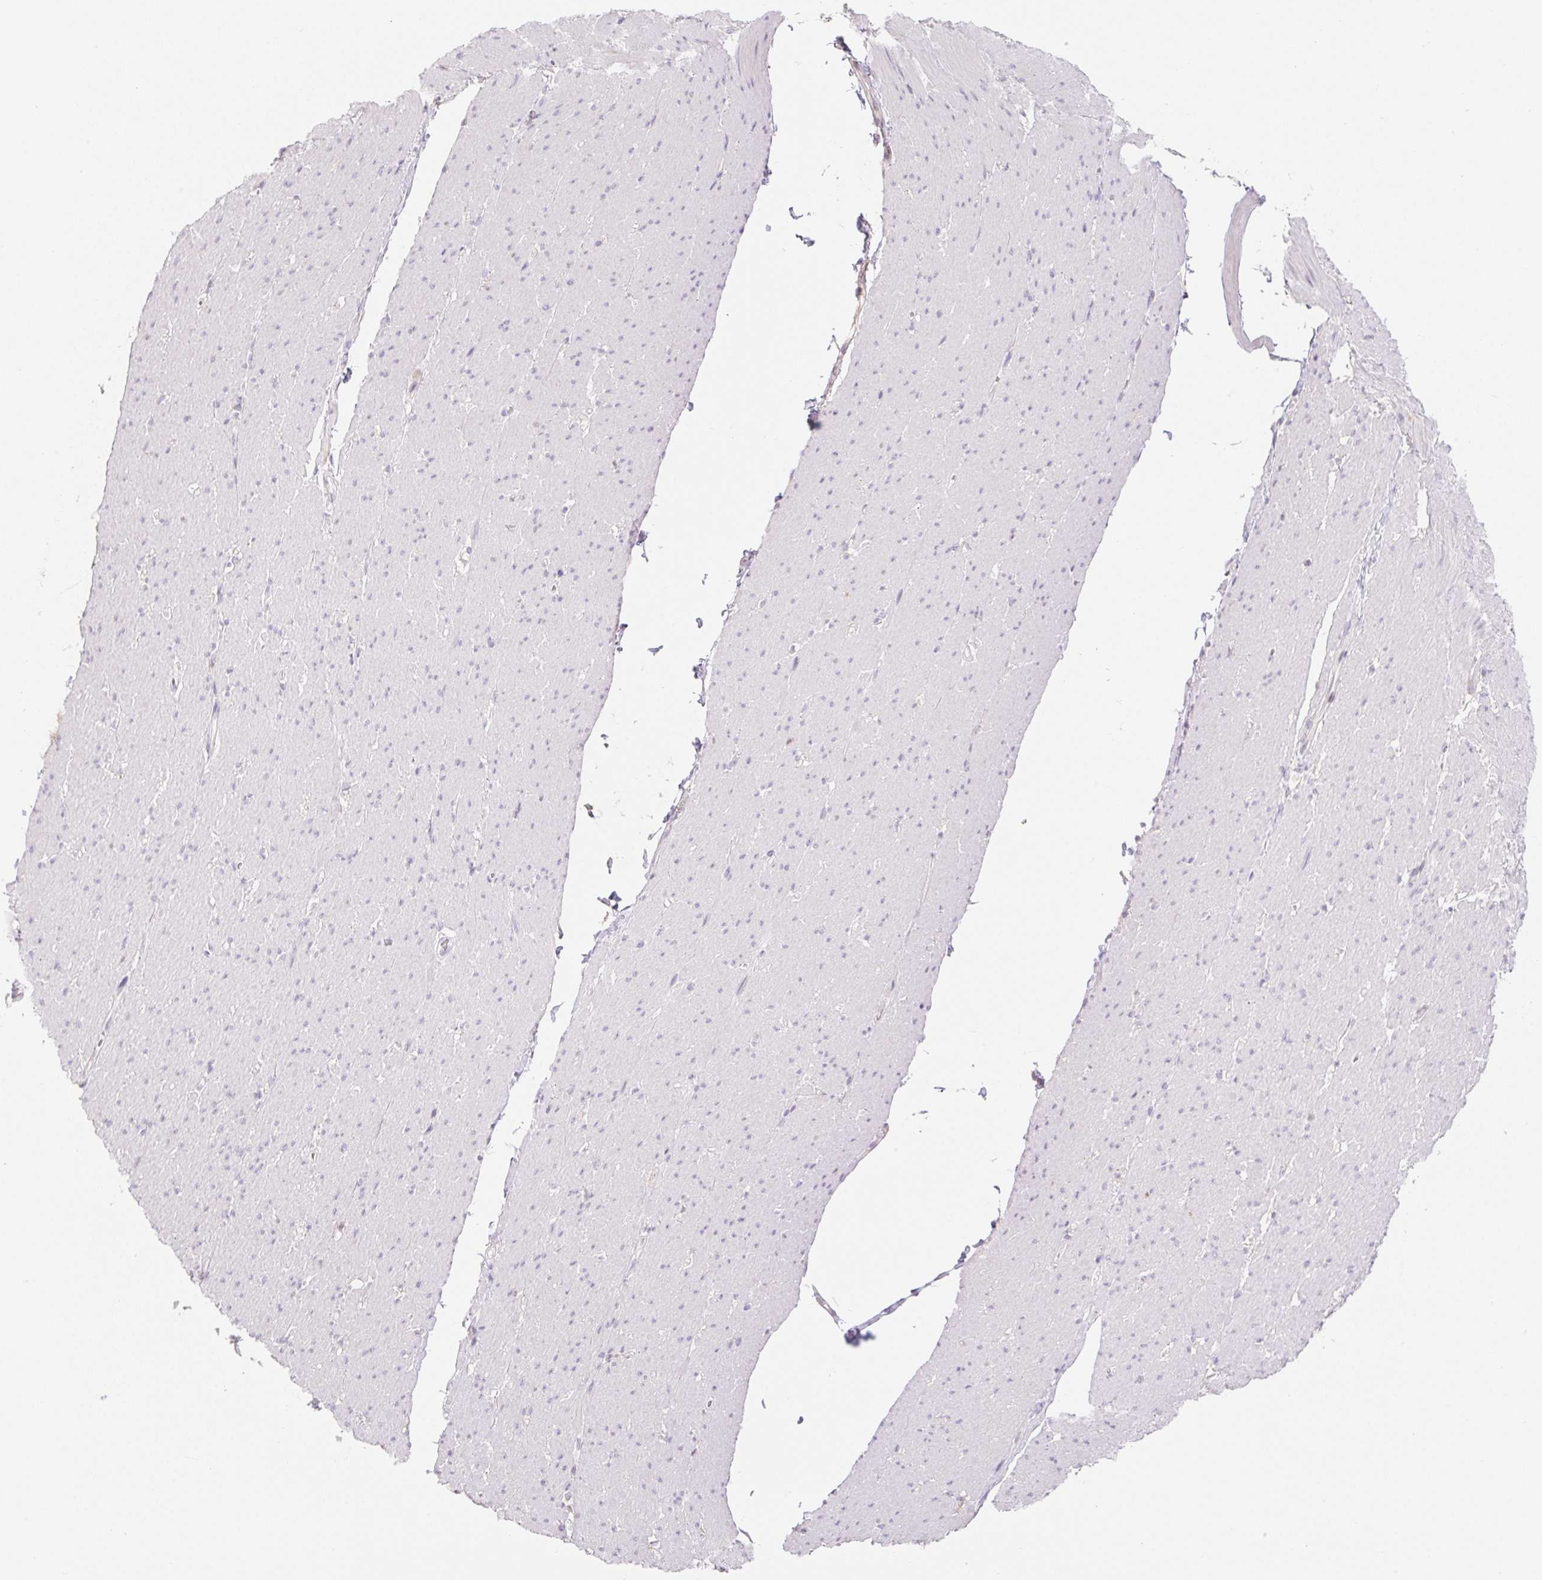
{"staining": {"intensity": "negative", "quantity": "none", "location": "none"}, "tissue": "smooth muscle", "cell_type": "Smooth muscle cells", "image_type": "normal", "snomed": [{"axis": "morphology", "description": "Normal tissue, NOS"}, {"axis": "topography", "description": "Smooth muscle"}, {"axis": "topography", "description": "Rectum"}], "caption": "Immunohistochemistry micrograph of unremarkable smooth muscle: human smooth muscle stained with DAB demonstrates no significant protein expression in smooth muscle cells. Nuclei are stained in blue.", "gene": "MIA2", "patient": {"sex": "male", "age": 53}}